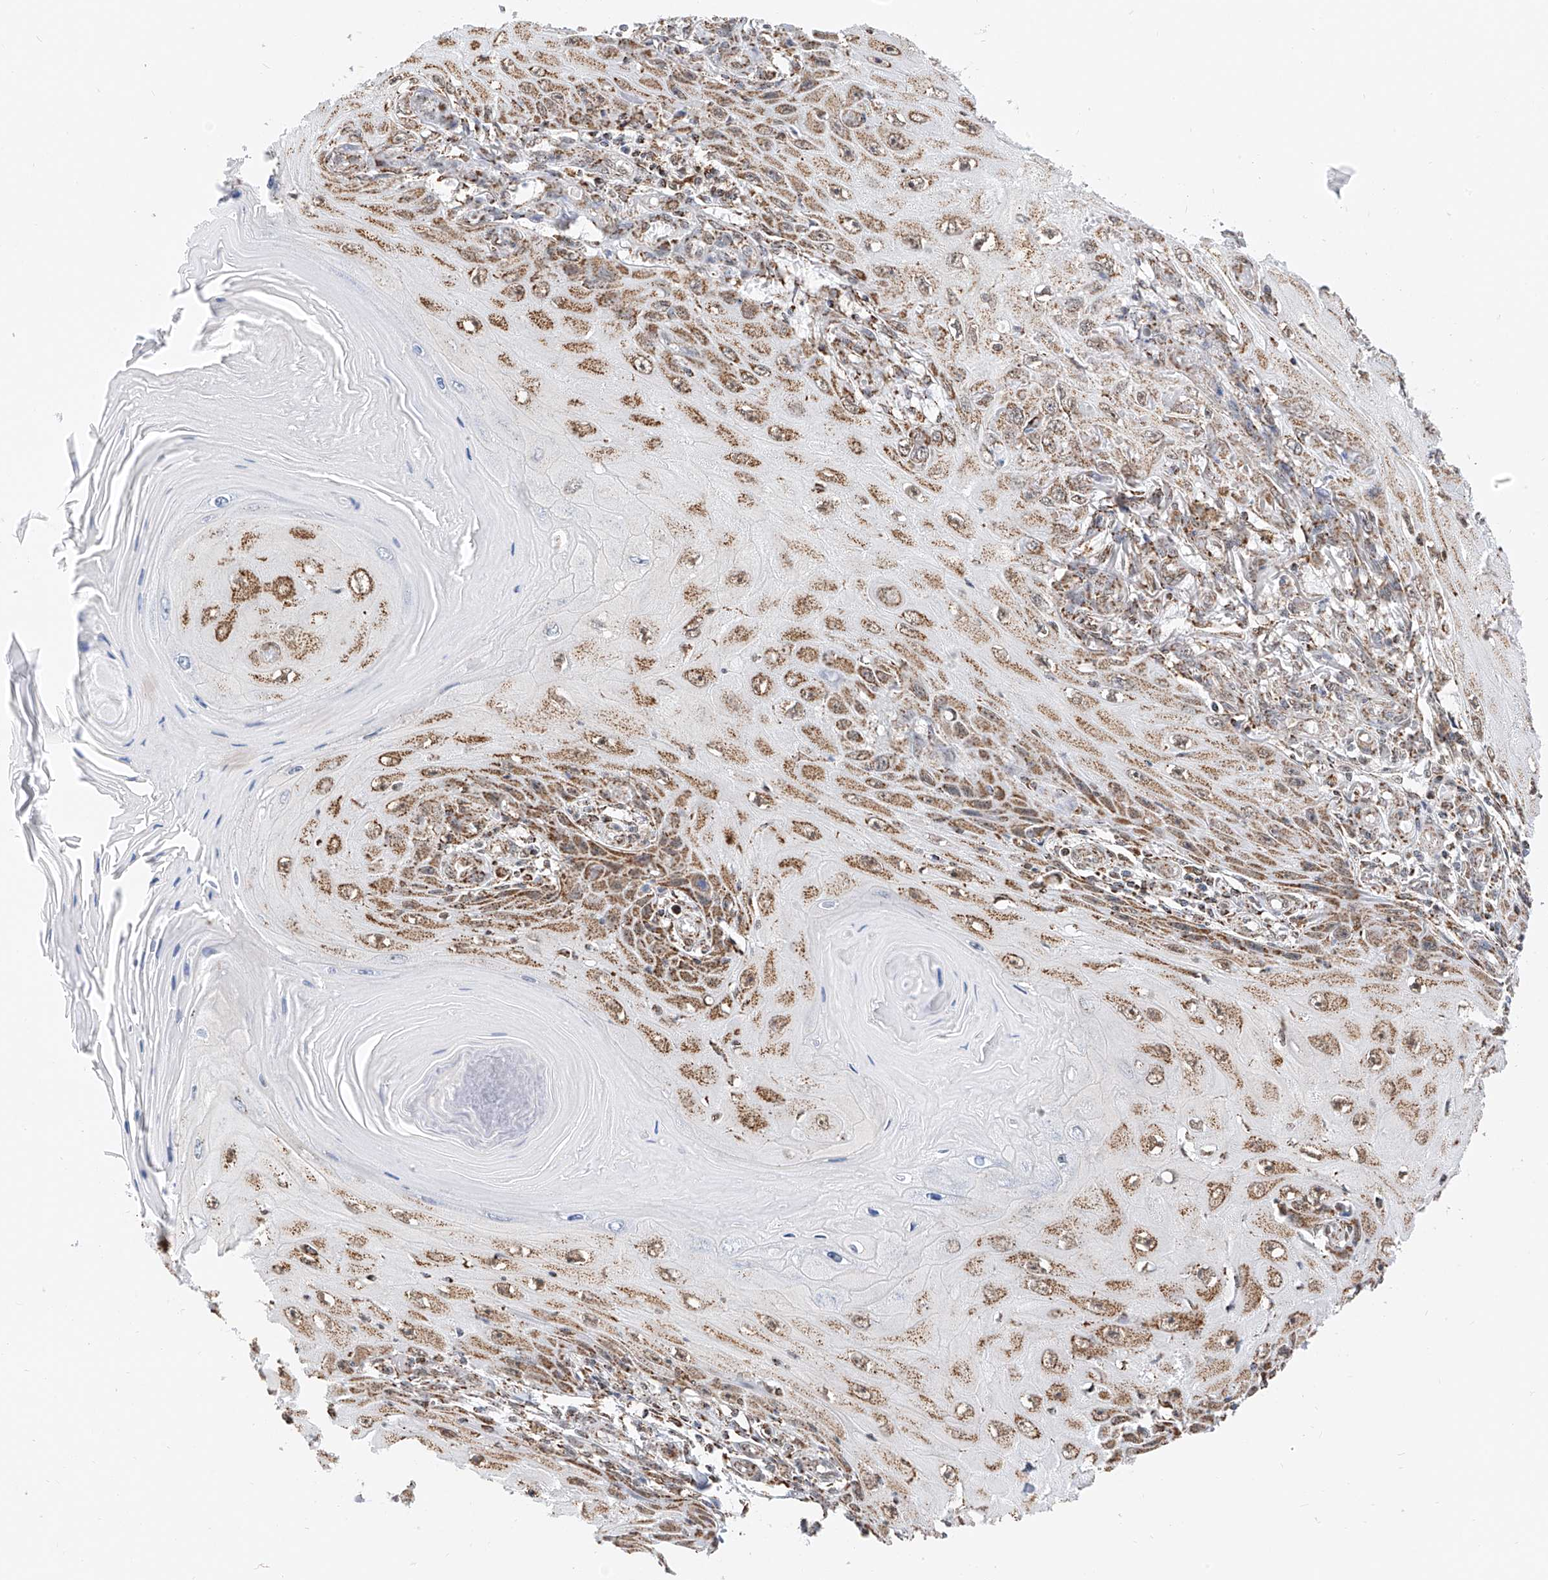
{"staining": {"intensity": "moderate", "quantity": ">75%", "location": "cytoplasmic/membranous"}, "tissue": "skin cancer", "cell_type": "Tumor cells", "image_type": "cancer", "snomed": [{"axis": "morphology", "description": "Squamous cell carcinoma, NOS"}, {"axis": "topography", "description": "Skin"}], "caption": "Immunohistochemical staining of skin cancer demonstrates moderate cytoplasmic/membranous protein staining in about >75% of tumor cells.", "gene": "NALCN", "patient": {"sex": "female", "age": 73}}